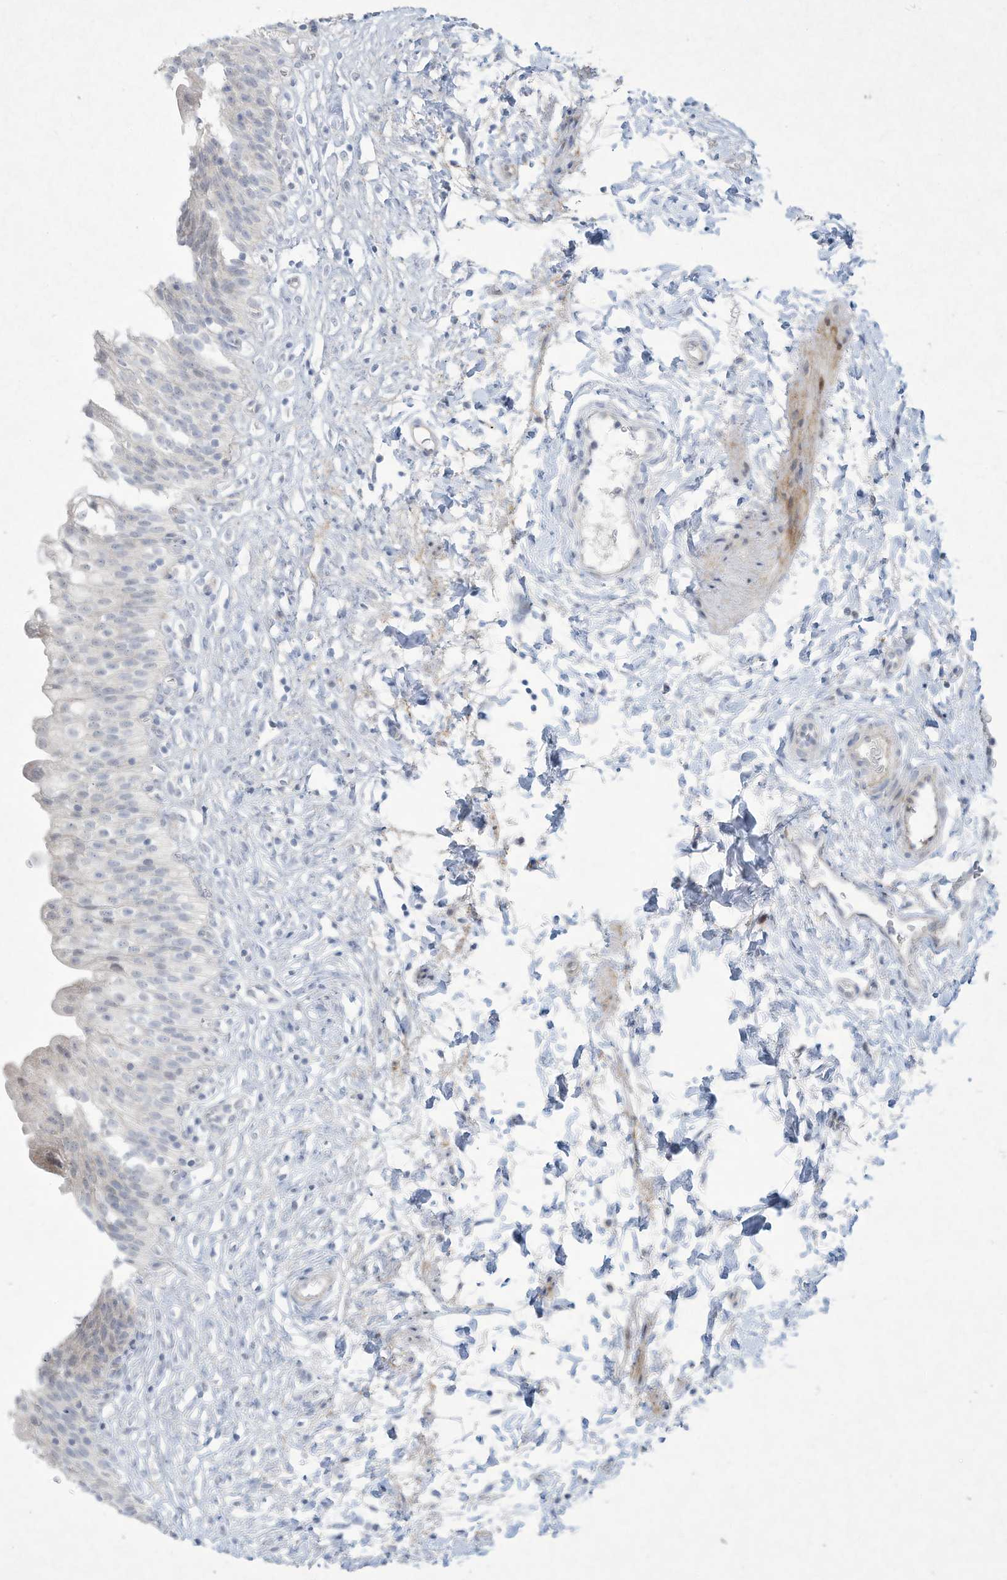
{"staining": {"intensity": "weak", "quantity": "<25%", "location": "nuclear"}, "tissue": "urinary bladder", "cell_type": "Urothelial cells", "image_type": "normal", "snomed": [{"axis": "morphology", "description": "Normal tissue, NOS"}, {"axis": "topography", "description": "Urinary bladder"}], "caption": "Urinary bladder stained for a protein using immunohistochemistry (IHC) displays no expression urothelial cells.", "gene": "PAX6", "patient": {"sex": "male", "age": 55}}